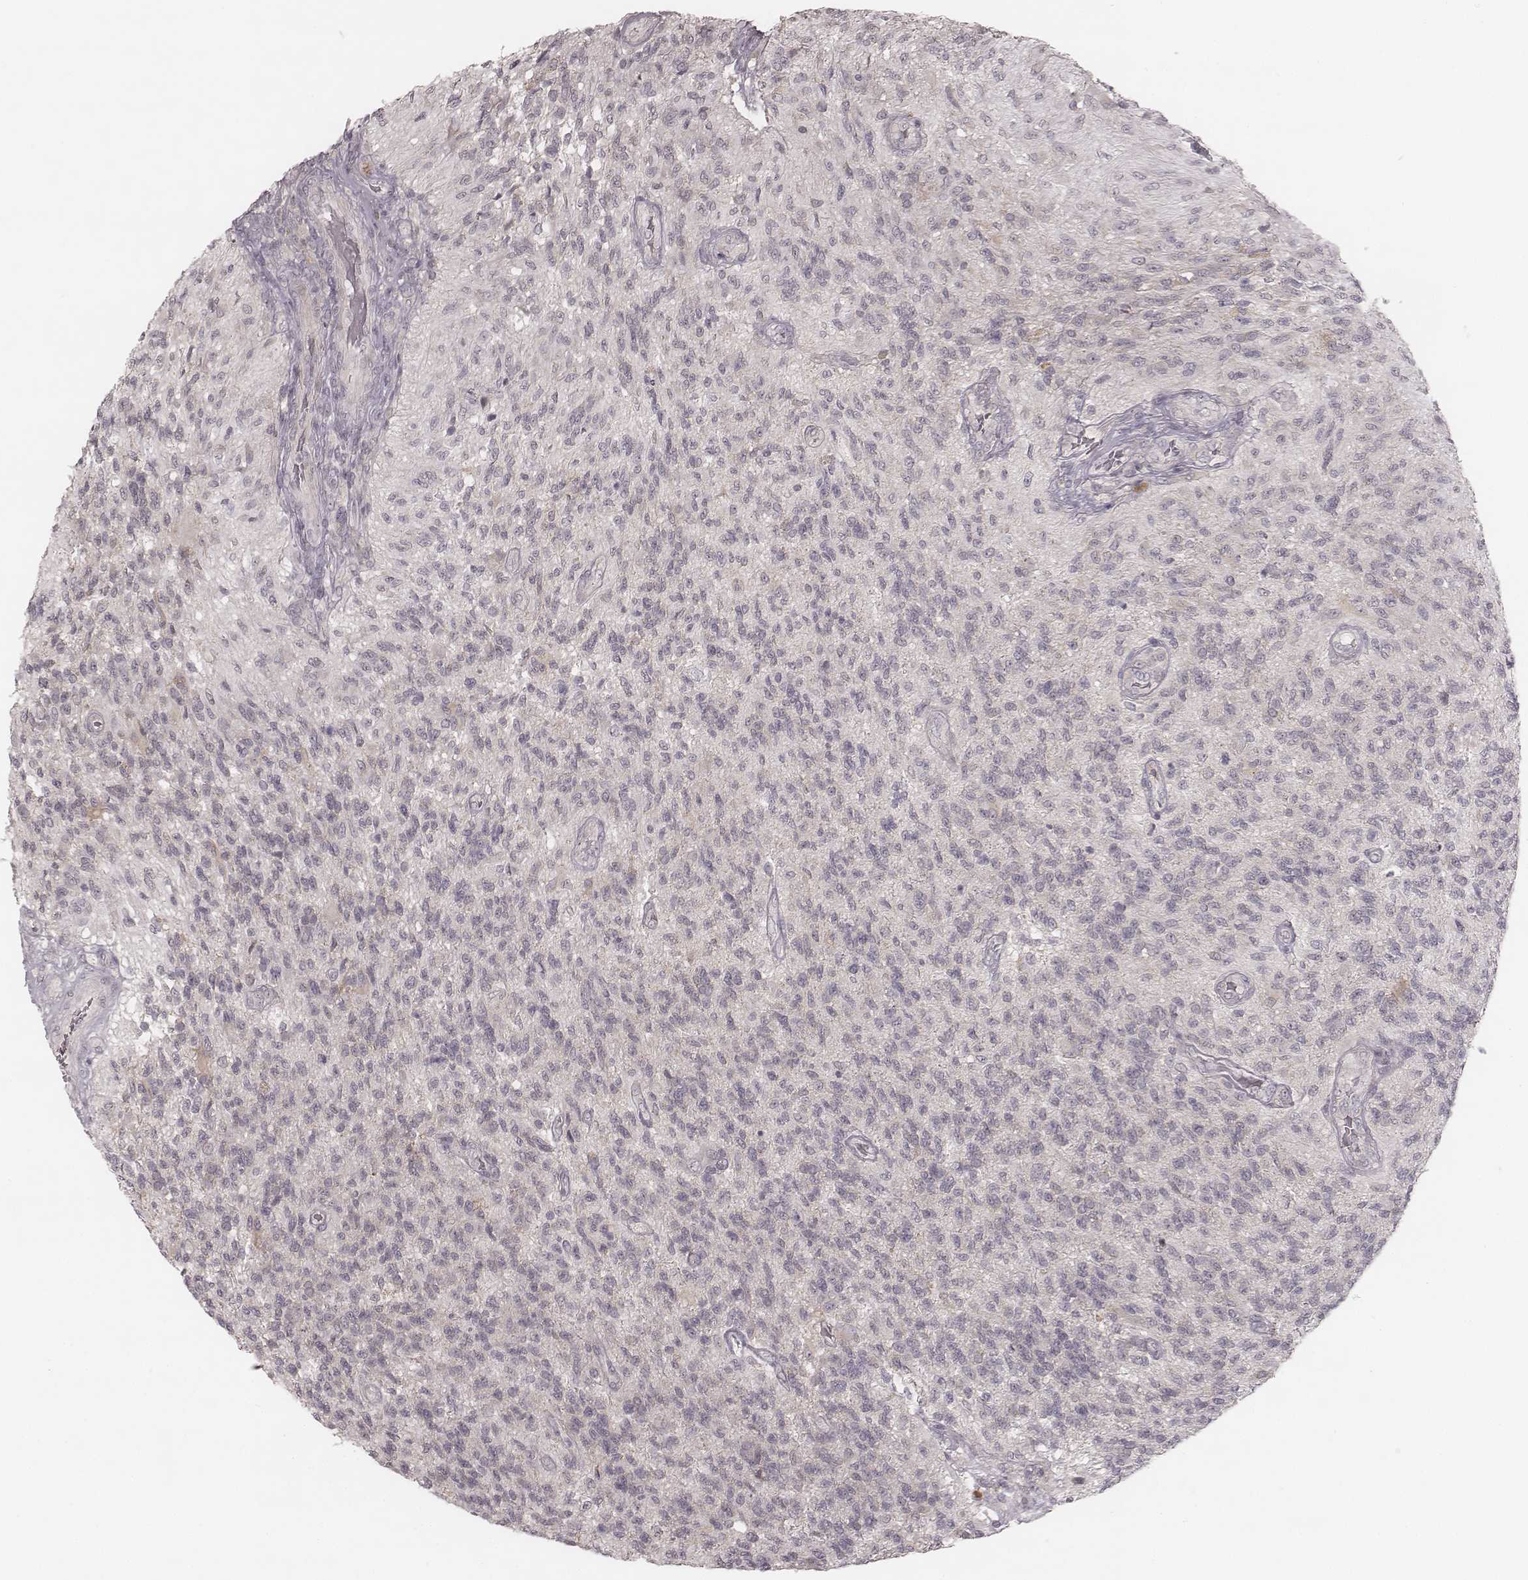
{"staining": {"intensity": "negative", "quantity": "none", "location": "none"}, "tissue": "glioma", "cell_type": "Tumor cells", "image_type": "cancer", "snomed": [{"axis": "morphology", "description": "Glioma, malignant, High grade"}, {"axis": "topography", "description": "Brain"}], "caption": "A high-resolution histopathology image shows IHC staining of malignant glioma (high-grade), which reveals no significant positivity in tumor cells.", "gene": "ACACB", "patient": {"sex": "male", "age": 56}}